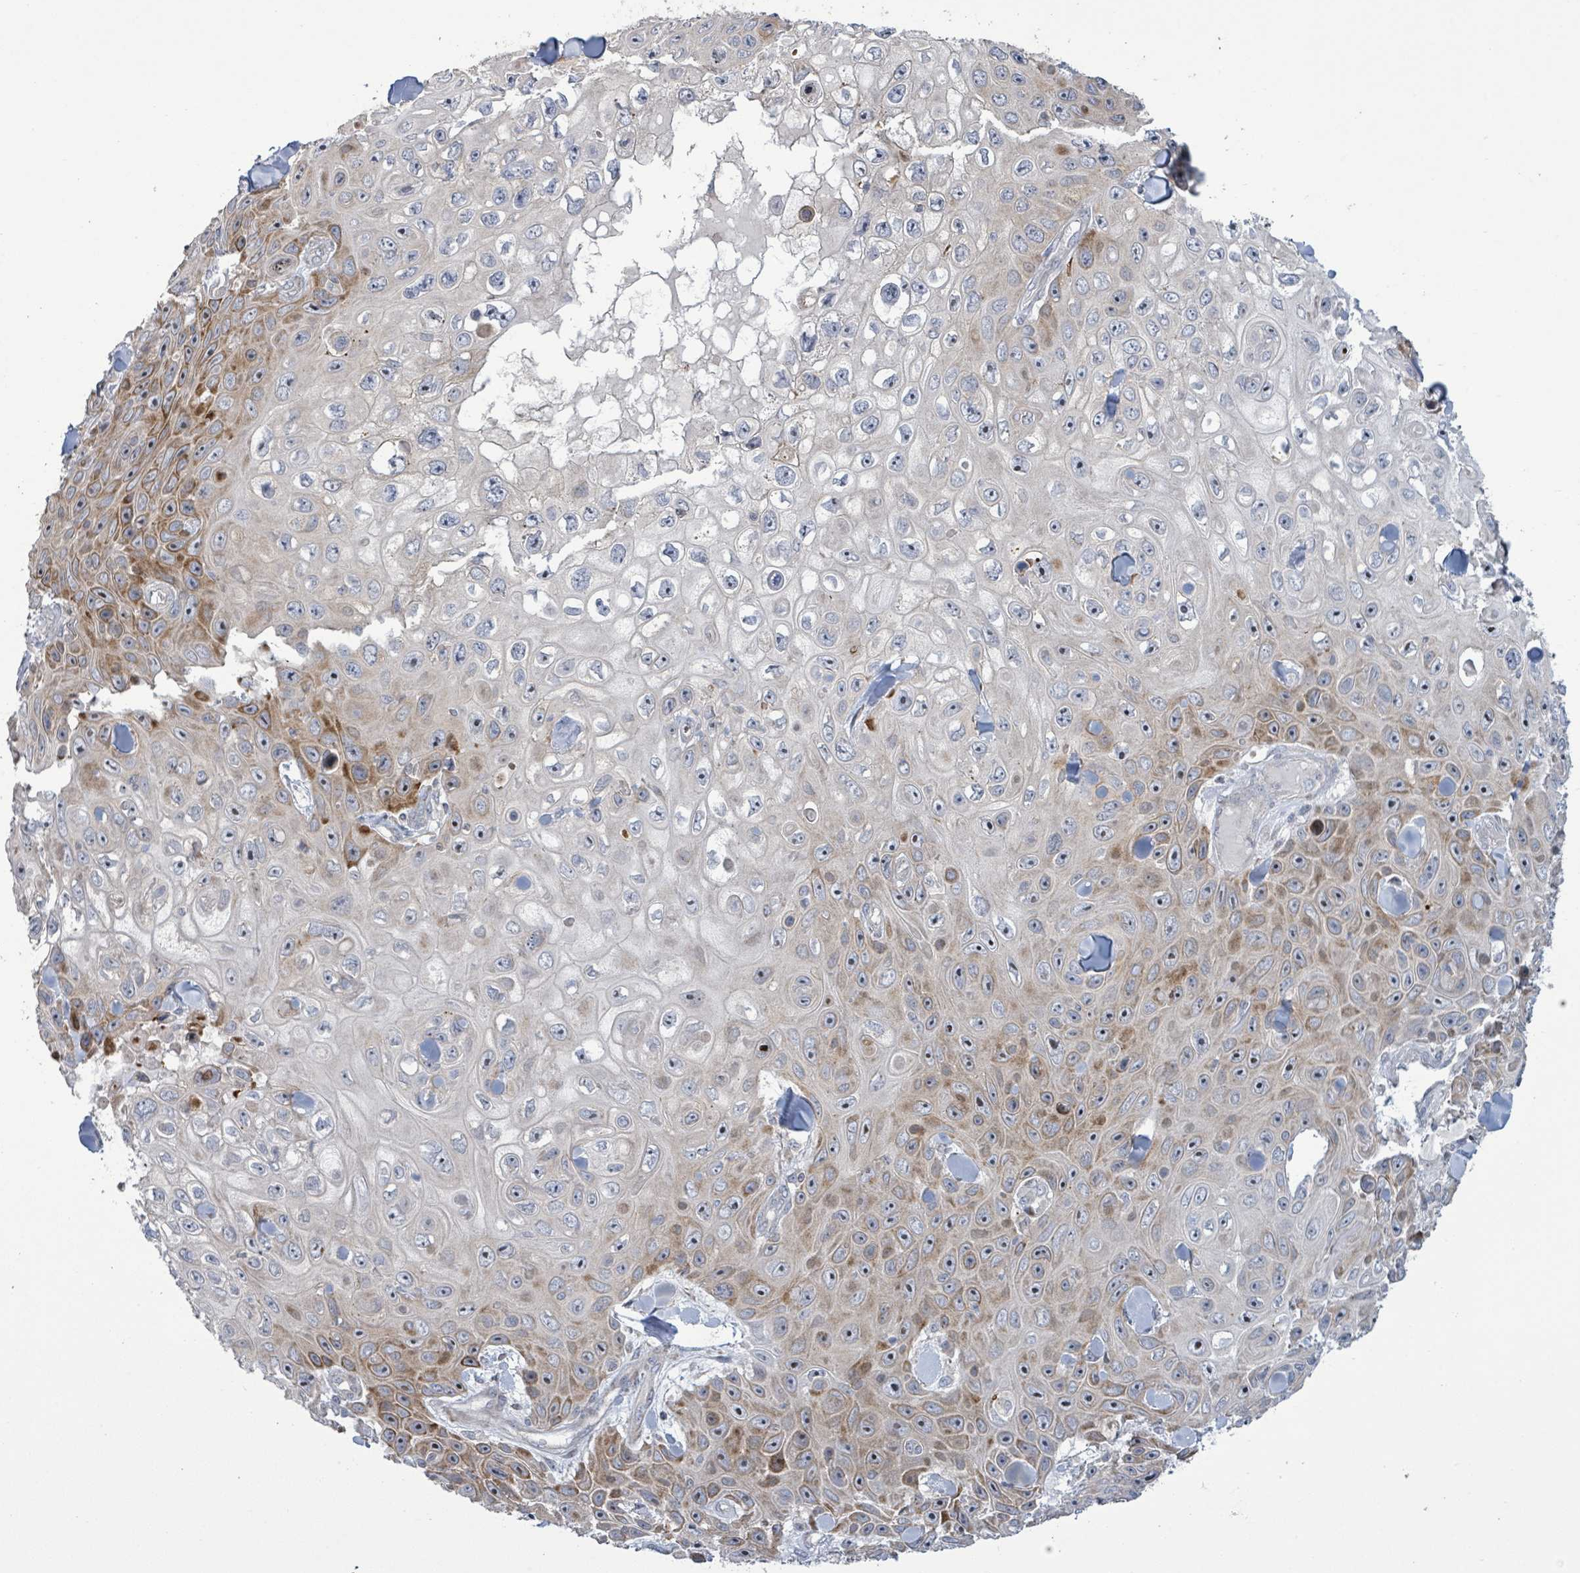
{"staining": {"intensity": "weak", "quantity": "25%-75%", "location": "cytoplasmic/membranous,nuclear"}, "tissue": "skin cancer", "cell_type": "Tumor cells", "image_type": "cancer", "snomed": [{"axis": "morphology", "description": "Squamous cell carcinoma, NOS"}, {"axis": "topography", "description": "Skin"}], "caption": "Skin cancer (squamous cell carcinoma) stained for a protein reveals weak cytoplasmic/membranous and nuclear positivity in tumor cells.", "gene": "LILRA4", "patient": {"sex": "male", "age": 82}}